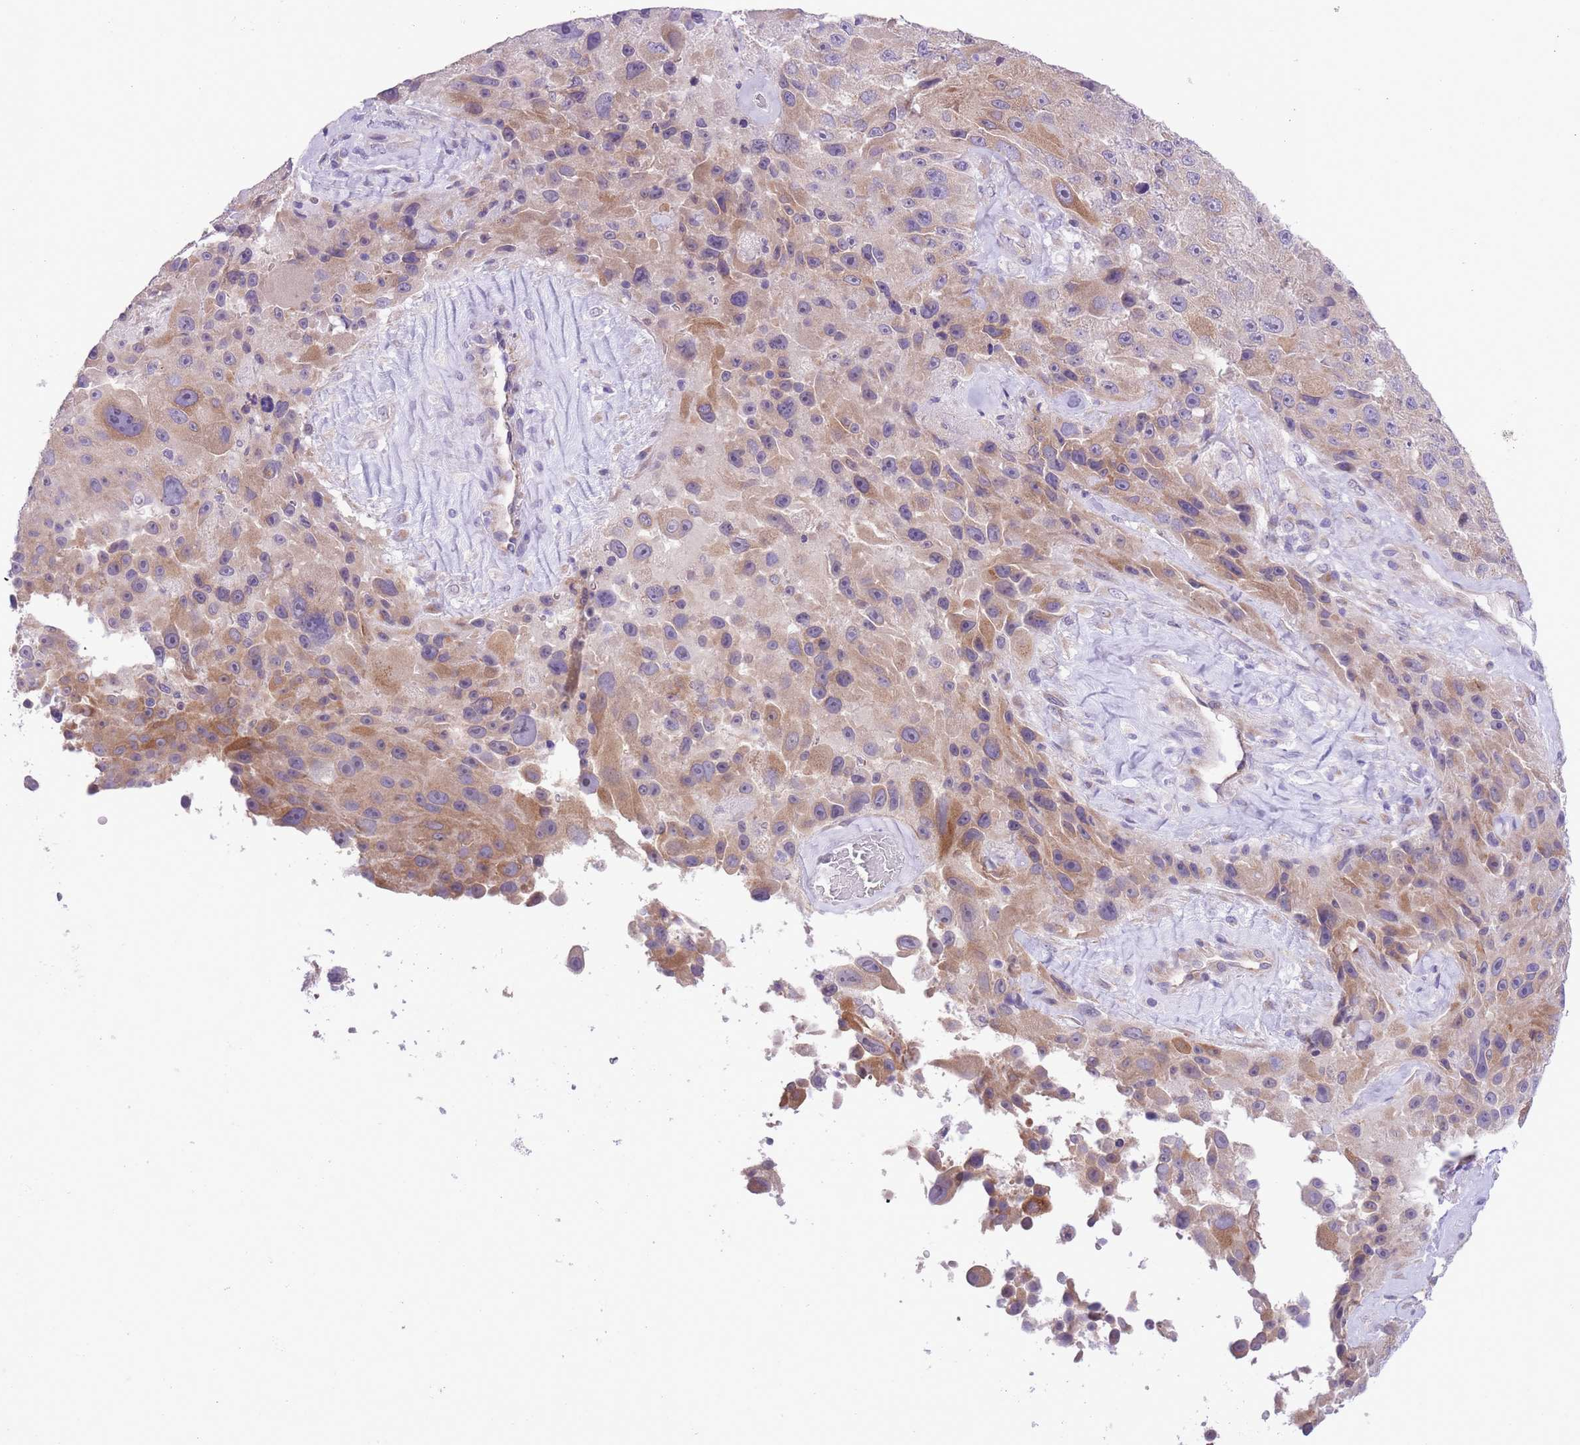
{"staining": {"intensity": "moderate", "quantity": "<25%", "location": "cytoplasmic/membranous"}, "tissue": "melanoma", "cell_type": "Tumor cells", "image_type": "cancer", "snomed": [{"axis": "morphology", "description": "Malignant melanoma, Metastatic site"}, {"axis": "topography", "description": "Lymph node"}], "caption": "This is an image of IHC staining of melanoma, which shows moderate staining in the cytoplasmic/membranous of tumor cells.", "gene": "WWOX", "patient": {"sex": "male", "age": 62}}